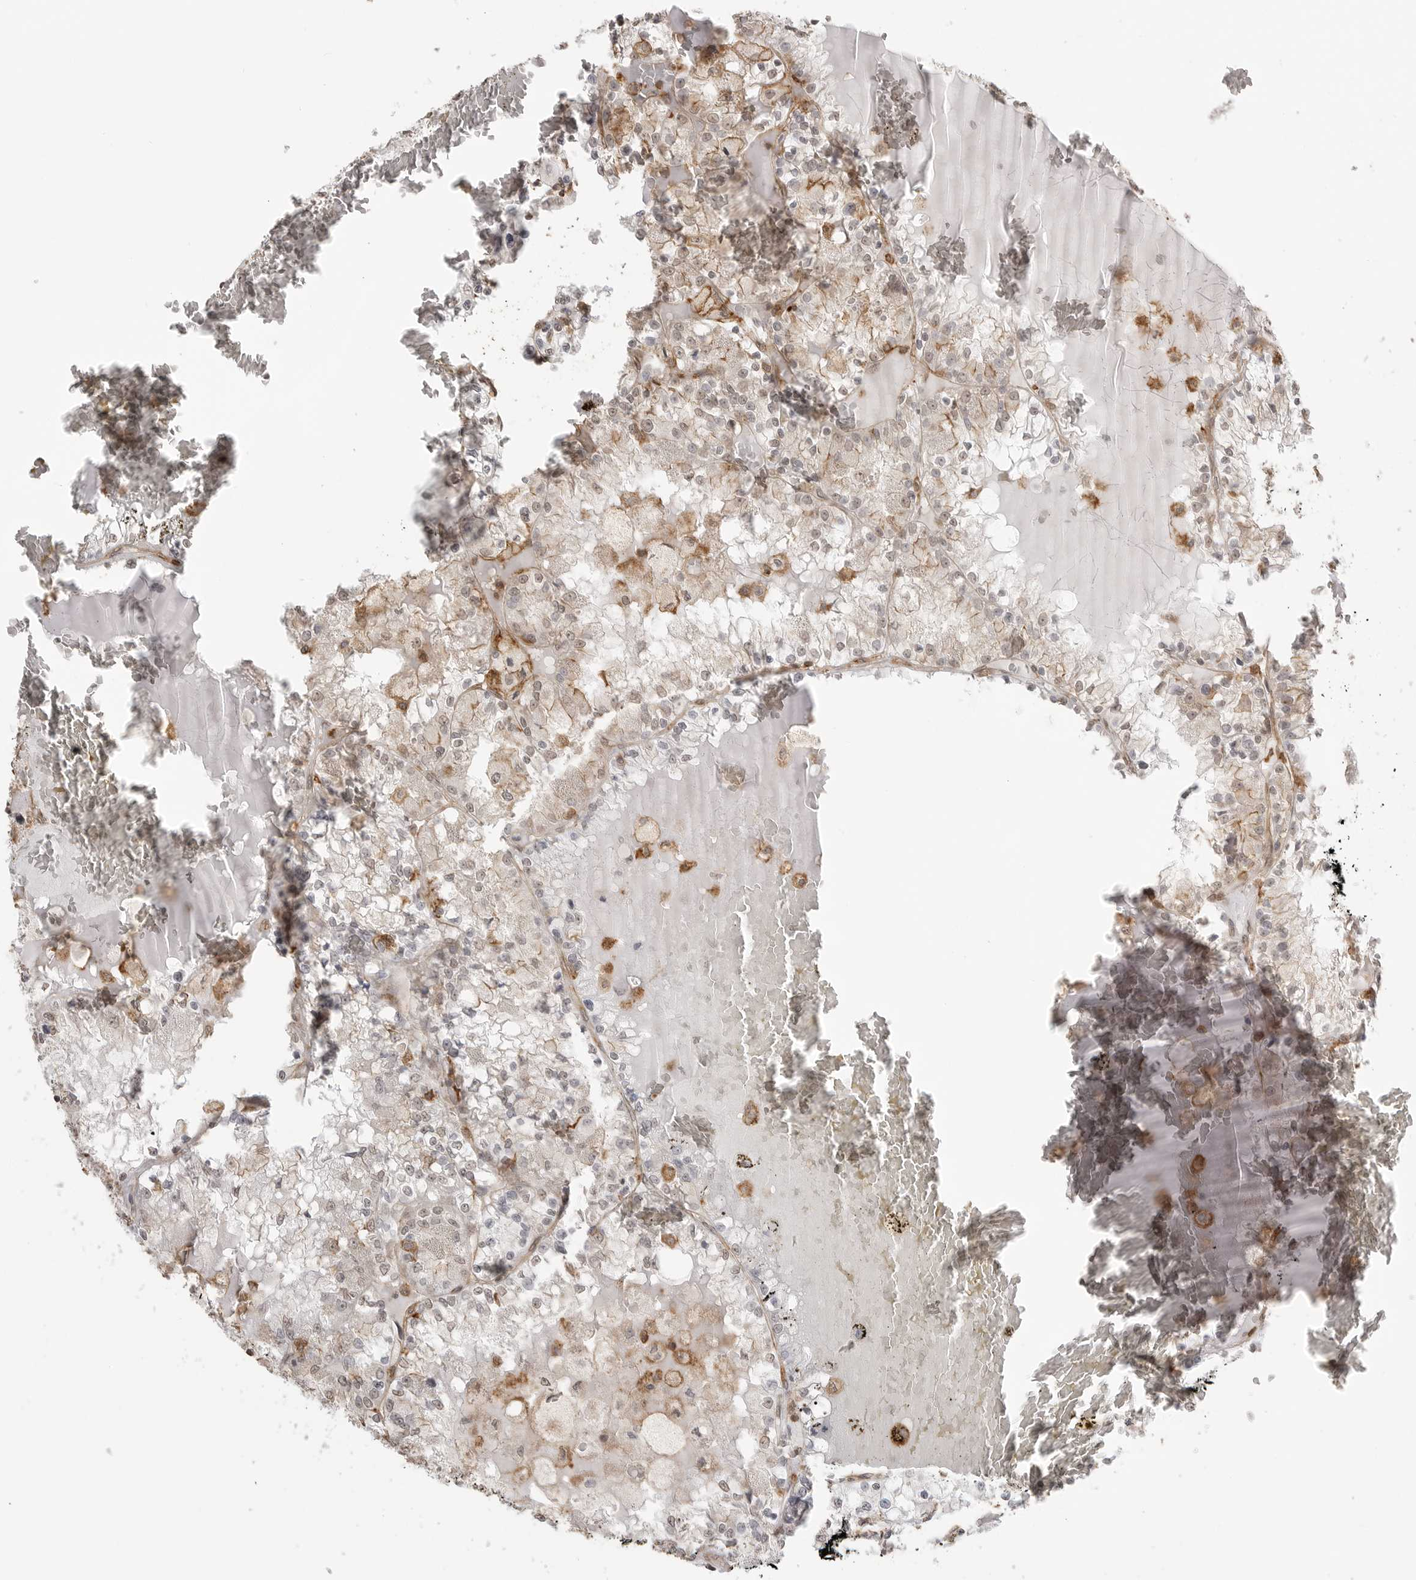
{"staining": {"intensity": "weak", "quantity": "<25%", "location": "cytoplasmic/membranous"}, "tissue": "renal cancer", "cell_type": "Tumor cells", "image_type": "cancer", "snomed": [{"axis": "morphology", "description": "Adenocarcinoma, NOS"}, {"axis": "topography", "description": "Kidney"}], "caption": "IHC micrograph of human adenocarcinoma (renal) stained for a protein (brown), which exhibits no expression in tumor cells.", "gene": "GPC2", "patient": {"sex": "female", "age": 59}}